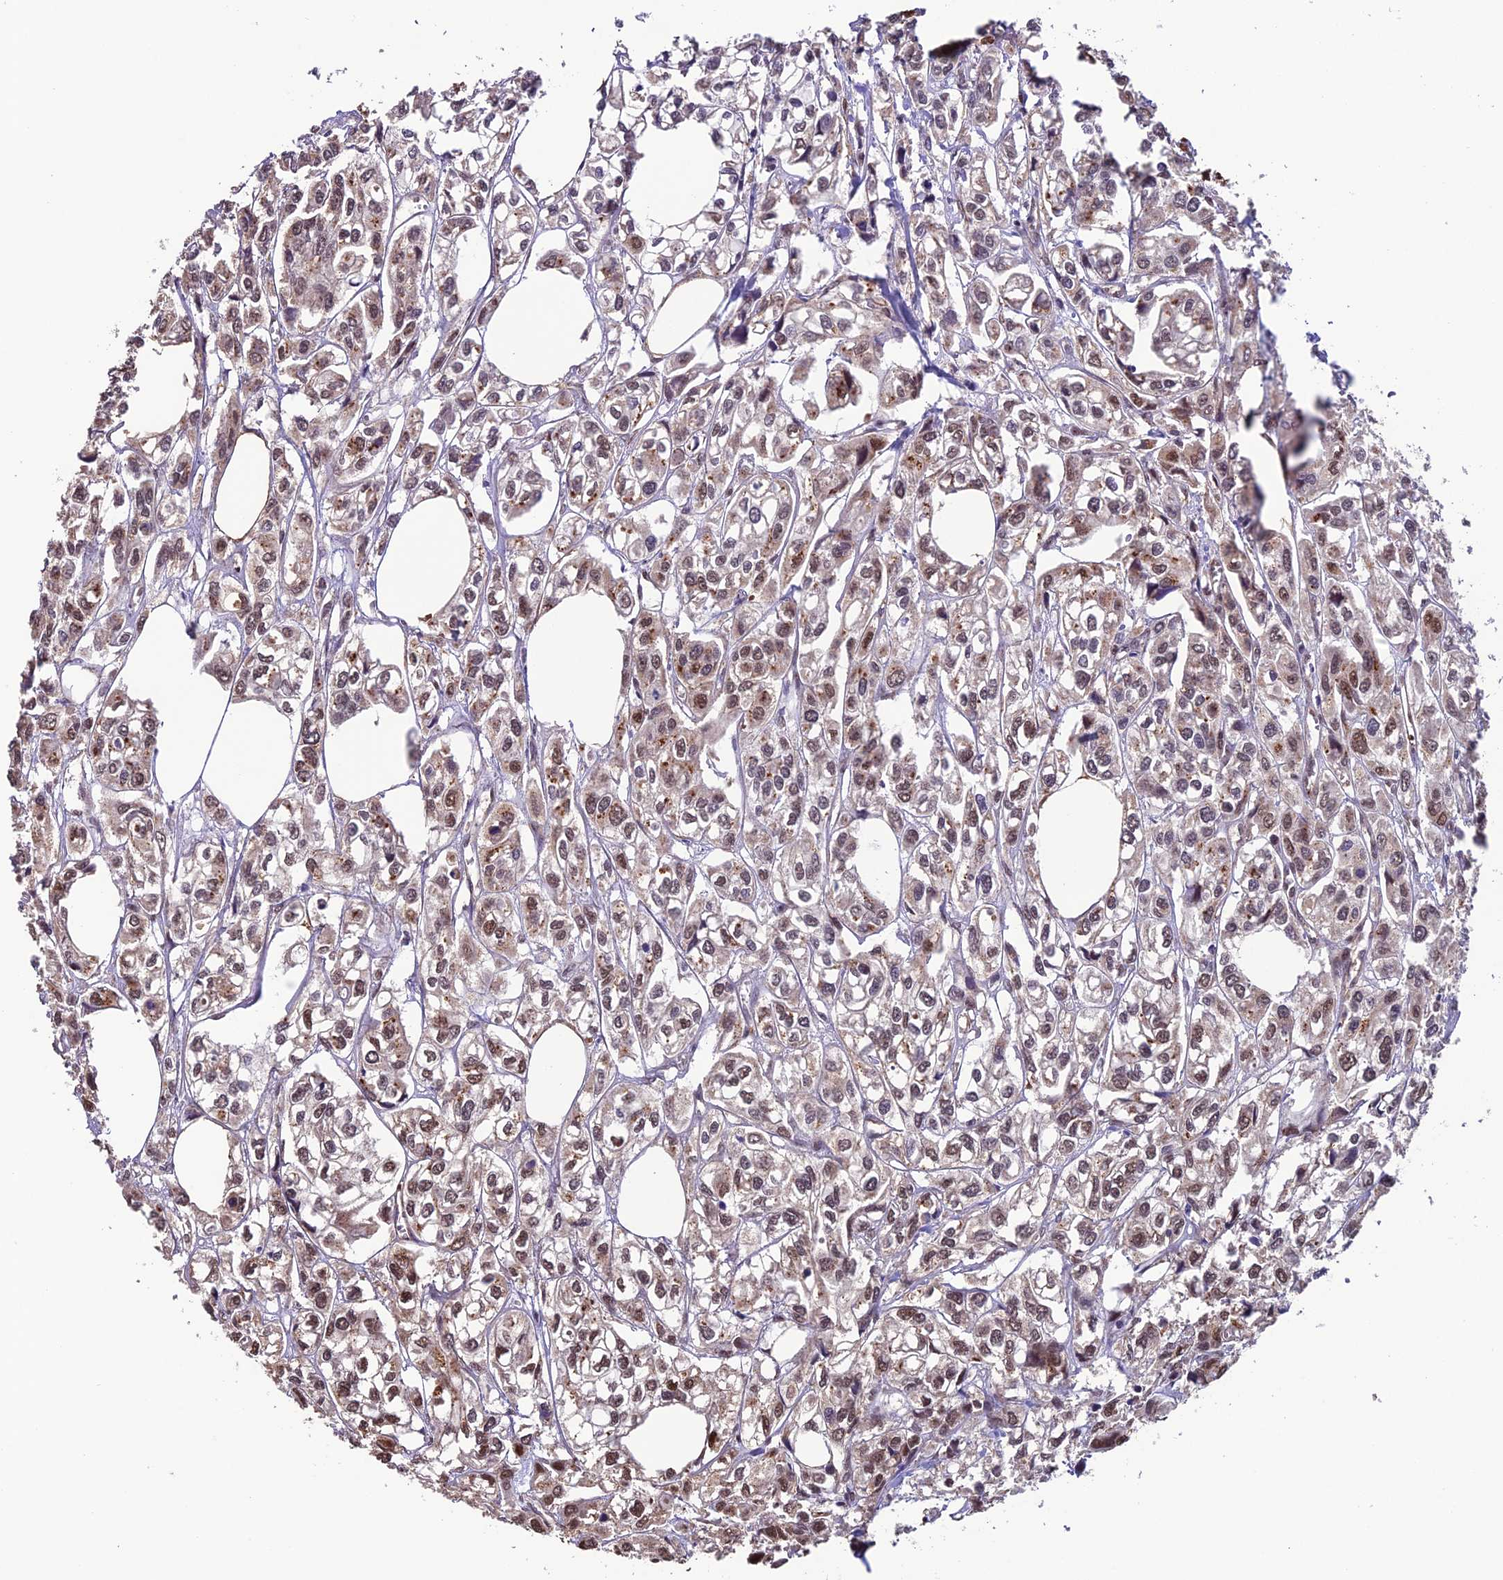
{"staining": {"intensity": "moderate", "quantity": ">75%", "location": "nuclear"}, "tissue": "urothelial cancer", "cell_type": "Tumor cells", "image_type": "cancer", "snomed": [{"axis": "morphology", "description": "Urothelial carcinoma, High grade"}, {"axis": "topography", "description": "Urinary bladder"}], "caption": "Immunohistochemistry histopathology image of urothelial cancer stained for a protein (brown), which exhibits medium levels of moderate nuclear staining in about >75% of tumor cells.", "gene": "CABIN1", "patient": {"sex": "male", "age": 67}}